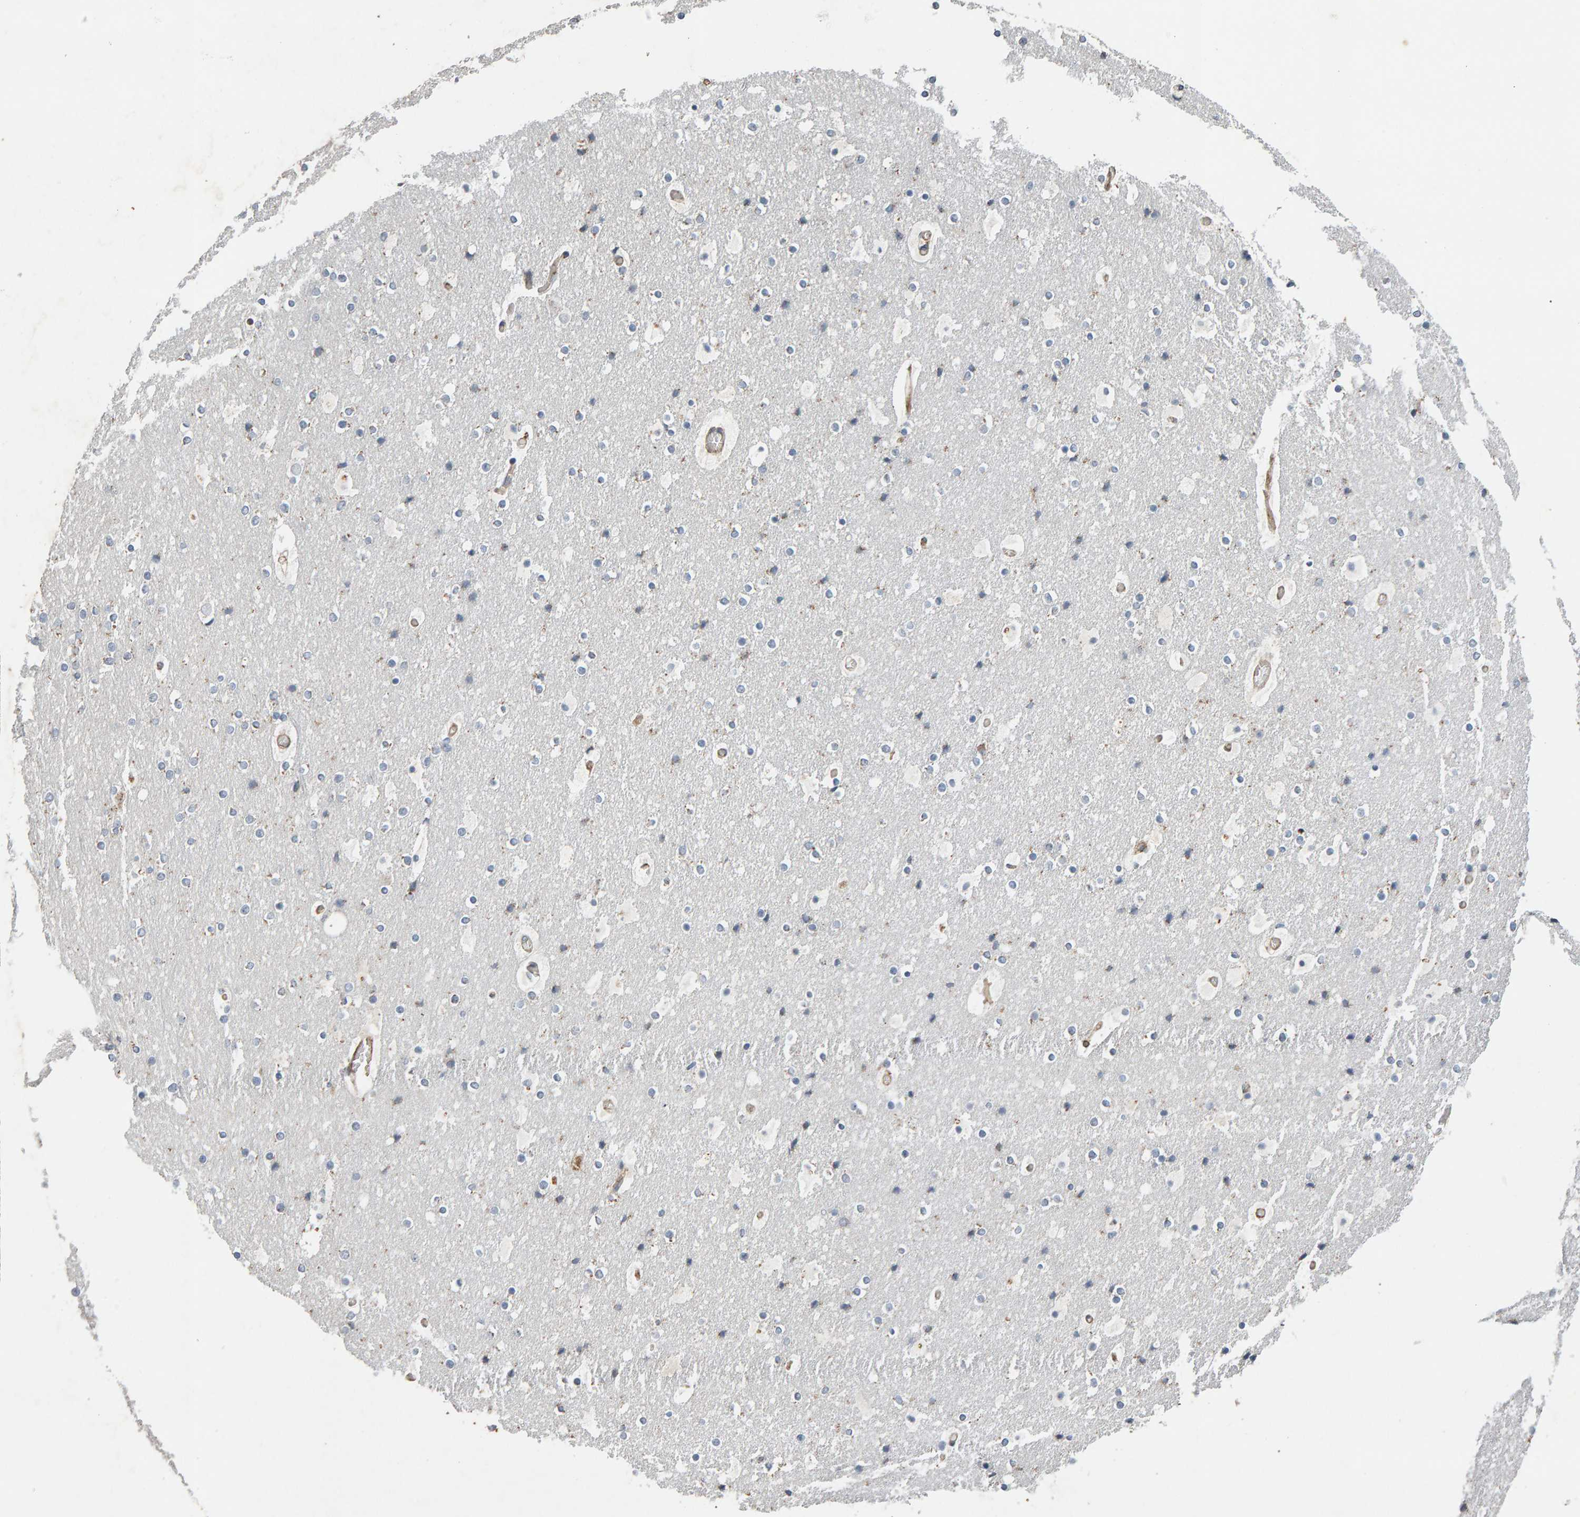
{"staining": {"intensity": "moderate", "quantity": ">75%", "location": "cytoplasmic/membranous"}, "tissue": "cerebral cortex", "cell_type": "Endothelial cells", "image_type": "normal", "snomed": [{"axis": "morphology", "description": "Normal tissue, NOS"}, {"axis": "topography", "description": "Cerebral cortex"}], "caption": "Protein expression analysis of unremarkable cerebral cortex reveals moderate cytoplasmic/membranous expression in about >75% of endothelial cells. Ihc stains the protein of interest in brown and the nuclei are stained blue.", "gene": "PTPRM", "patient": {"sex": "male", "age": 57}}